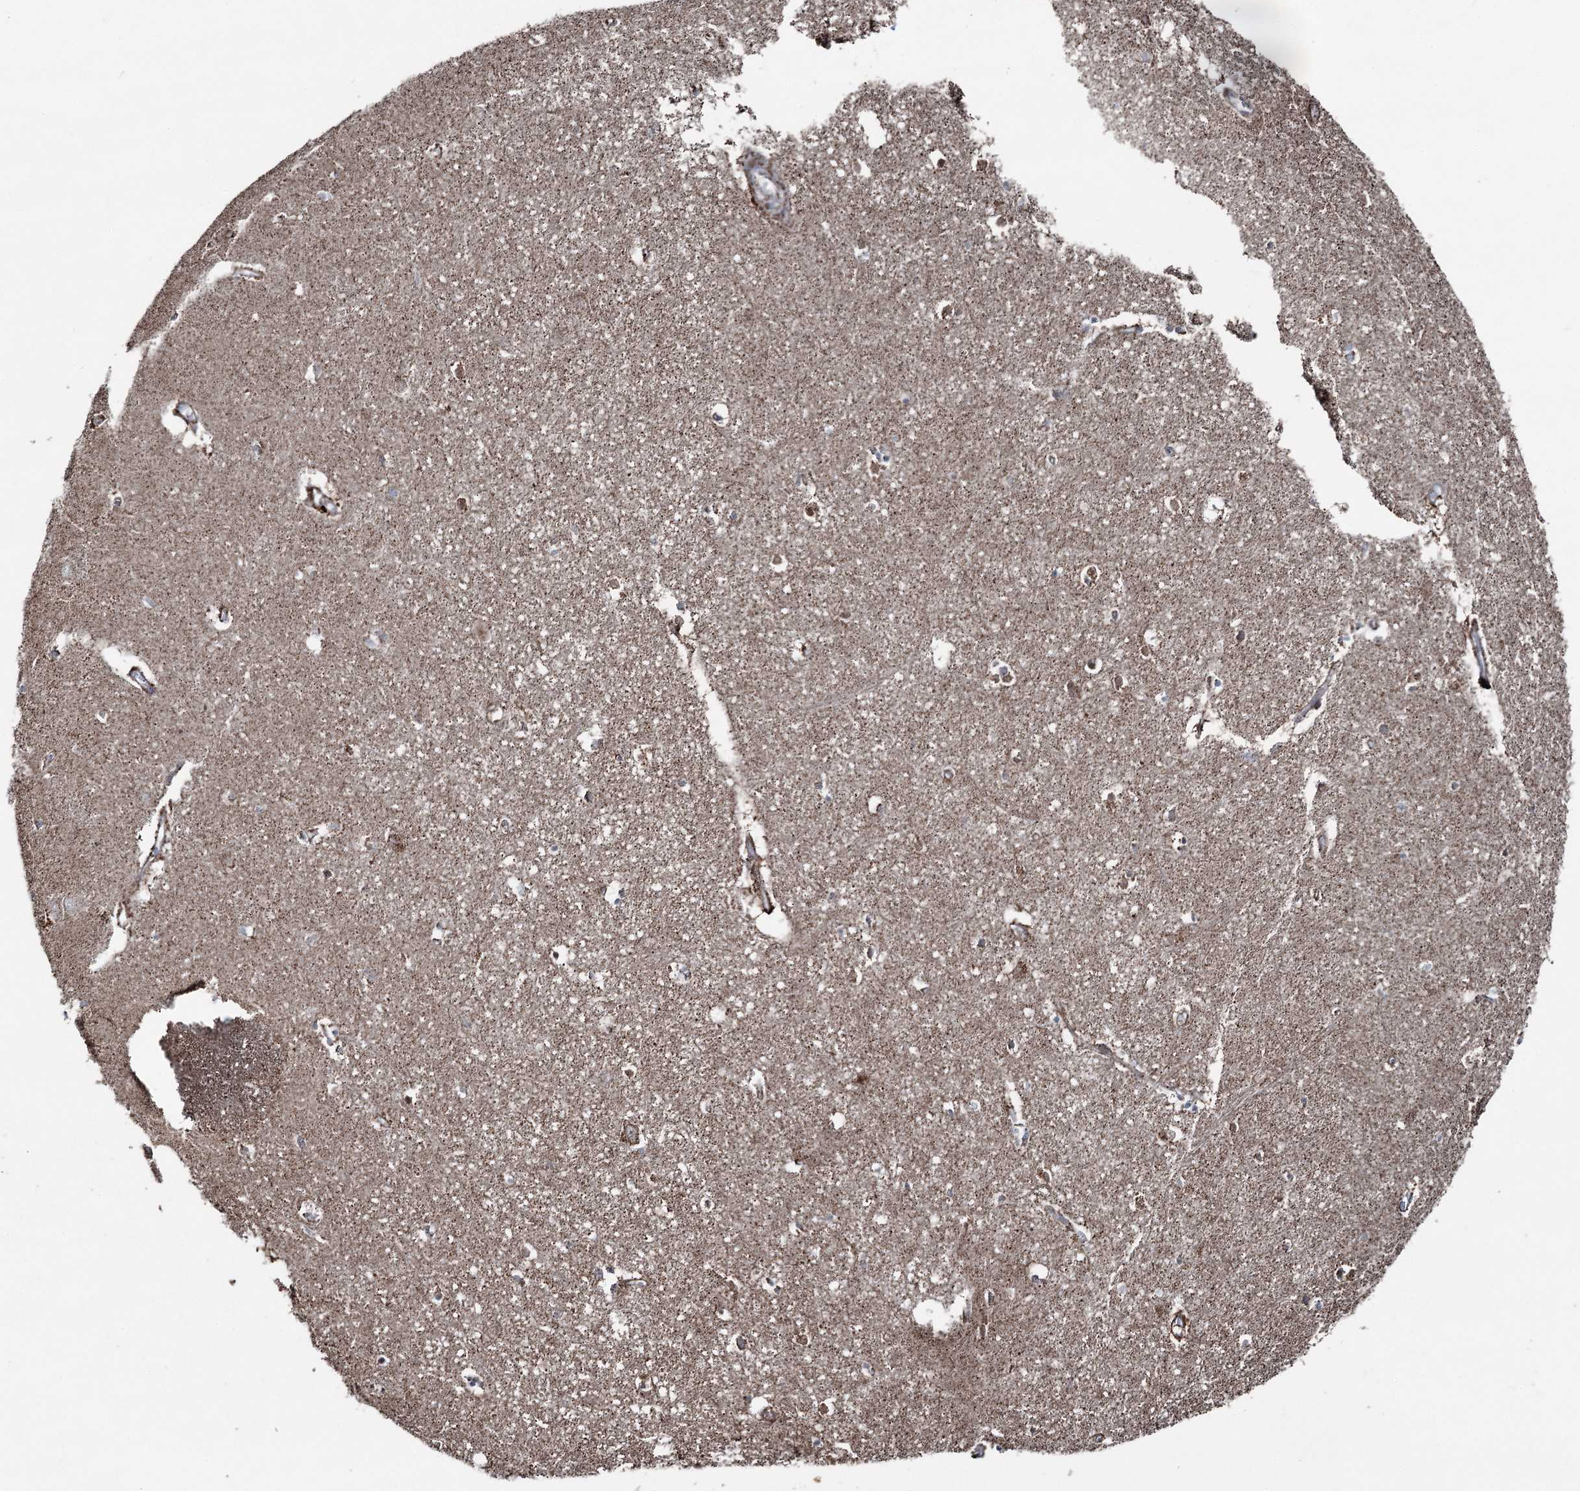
{"staining": {"intensity": "negative", "quantity": "none", "location": "none"}, "tissue": "hippocampus", "cell_type": "Glial cells", "image_type": "normal", "snomed": [{"axis": "morphology", "description": "Normal tissue, NOS"}, {"axis": "topography", "description": "Hippocampus"}], "caption": "Hippocampus stained for a protein using IHC demonstrates no positivity glial cells.", "gene": "UCN3", "patient": {"sex": "female", "age": 64}}